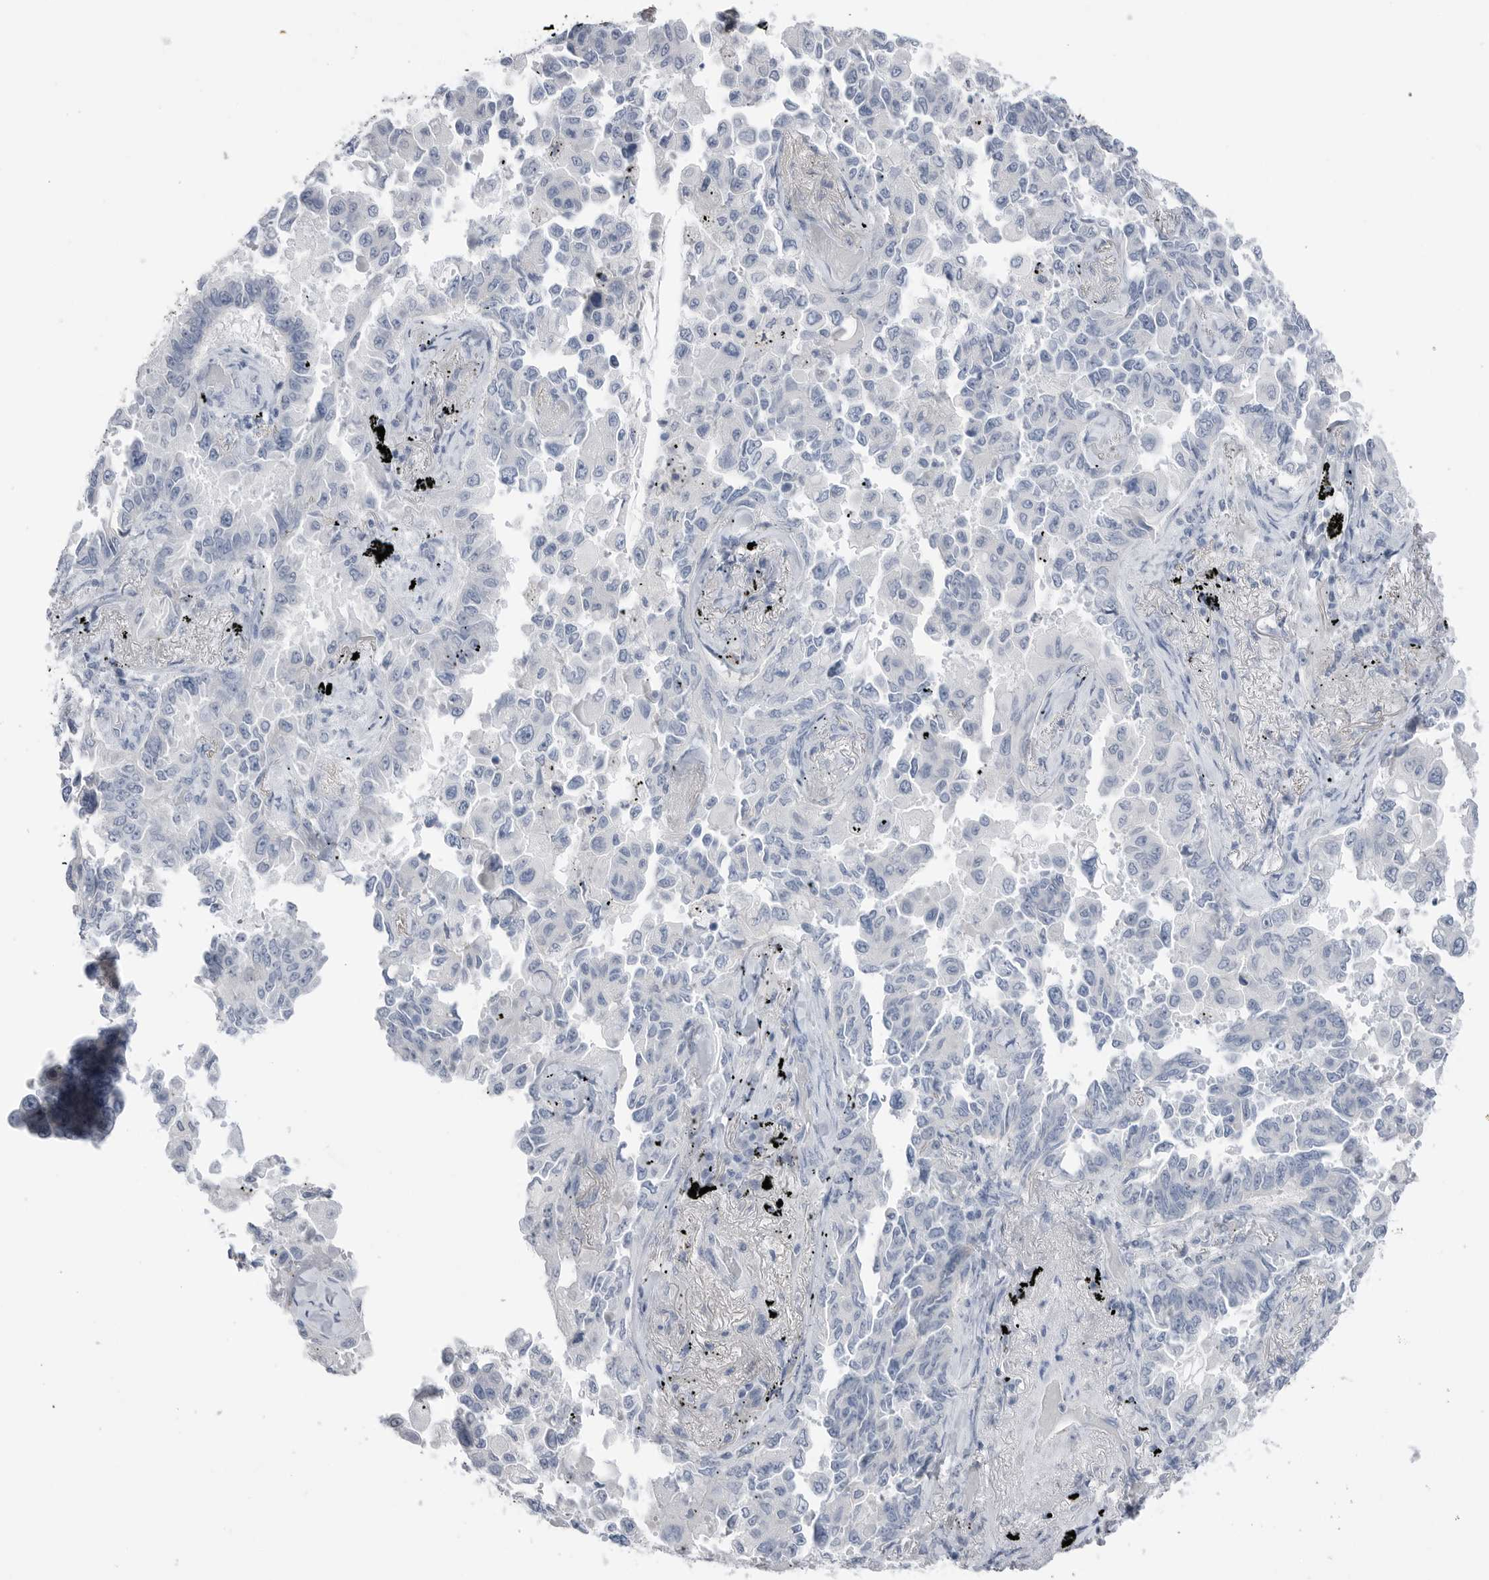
{"staining": {"intensity": "negative", "quantity": "none", "location": "none"}, "tissue": "lung cancer", "cell_type": "Tumor cells", "image_type": "cancer", "snomed": [{"axis": "morphology", "description": "Adenocarcinoma, NOS"}, {"axis": "topography", "description": "Lung"}], "caption": "This image is of adenocarcinoma (lung) stained with immunohistochemistry to label a protein in brown with the nuclei are counter-stained blue. There is no expression in tumor cells. The staining is performed using DAB (3,3'-diaminobenzidine) brown chromogen with nuclei counter-stained in using hematoxylin.", "gene": "ABHD12", "patient": {"sex": "female", "age": 67}}